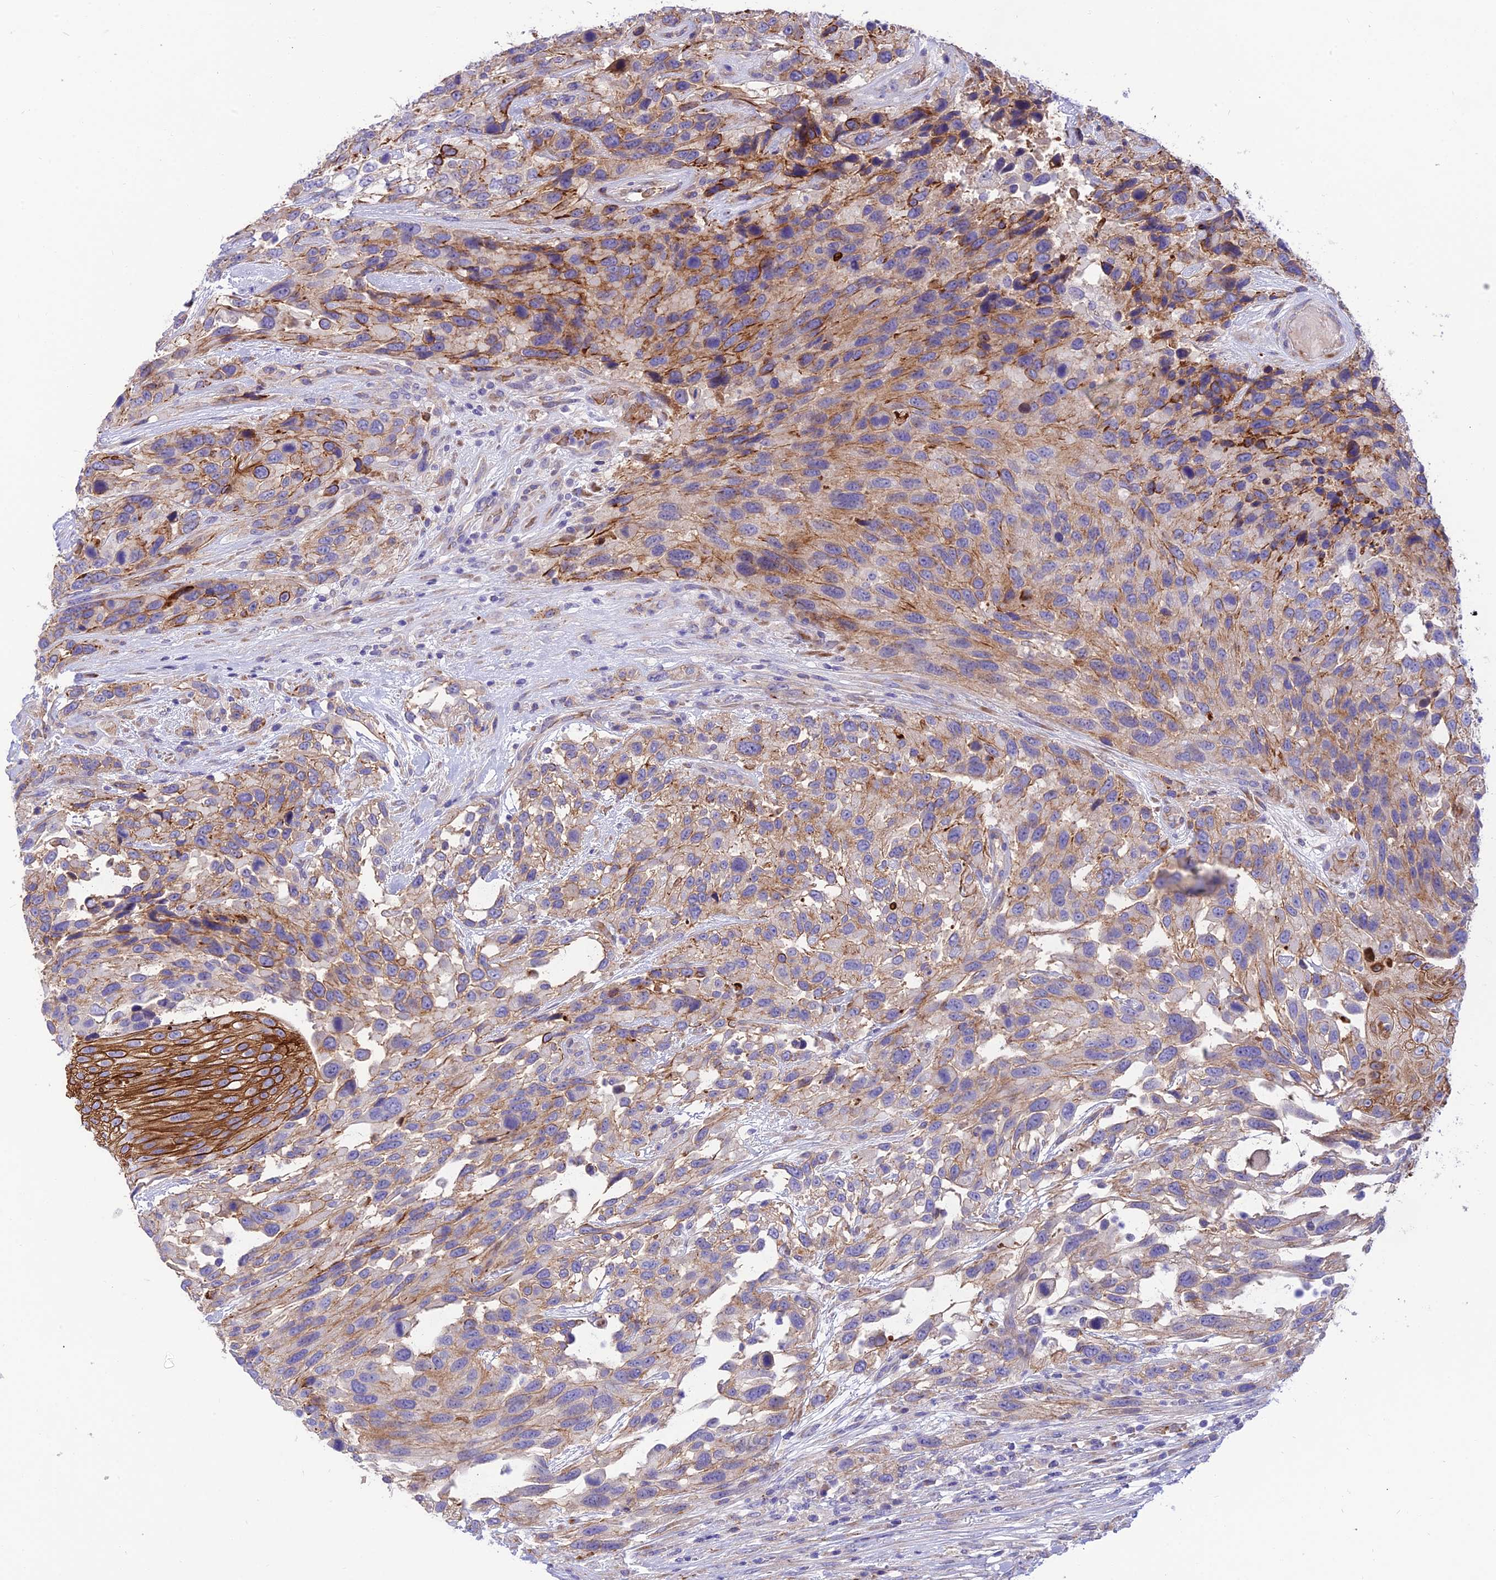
{"staining": {"intensity": "moderate", "quantity": "25%-75%", "location": "cytoplasmic/membranous"}, "tissue": "urothelial cancer", "cell_type": "Tumor cells", "image_type": "cancer", "snomed": [{"axis": "morphology", "description": "Urothelial carcinoma, High grade"}, {"axis": "topography", "description": "Urinary bladder"}], "caption": "Tumor cells reveal moderate cytoplasmic/membranous staining in approximately 25%-75% of cells in urothelial cancer.", "gene": "CCDC157", "patient": {"sex": "female", "age": 70}}